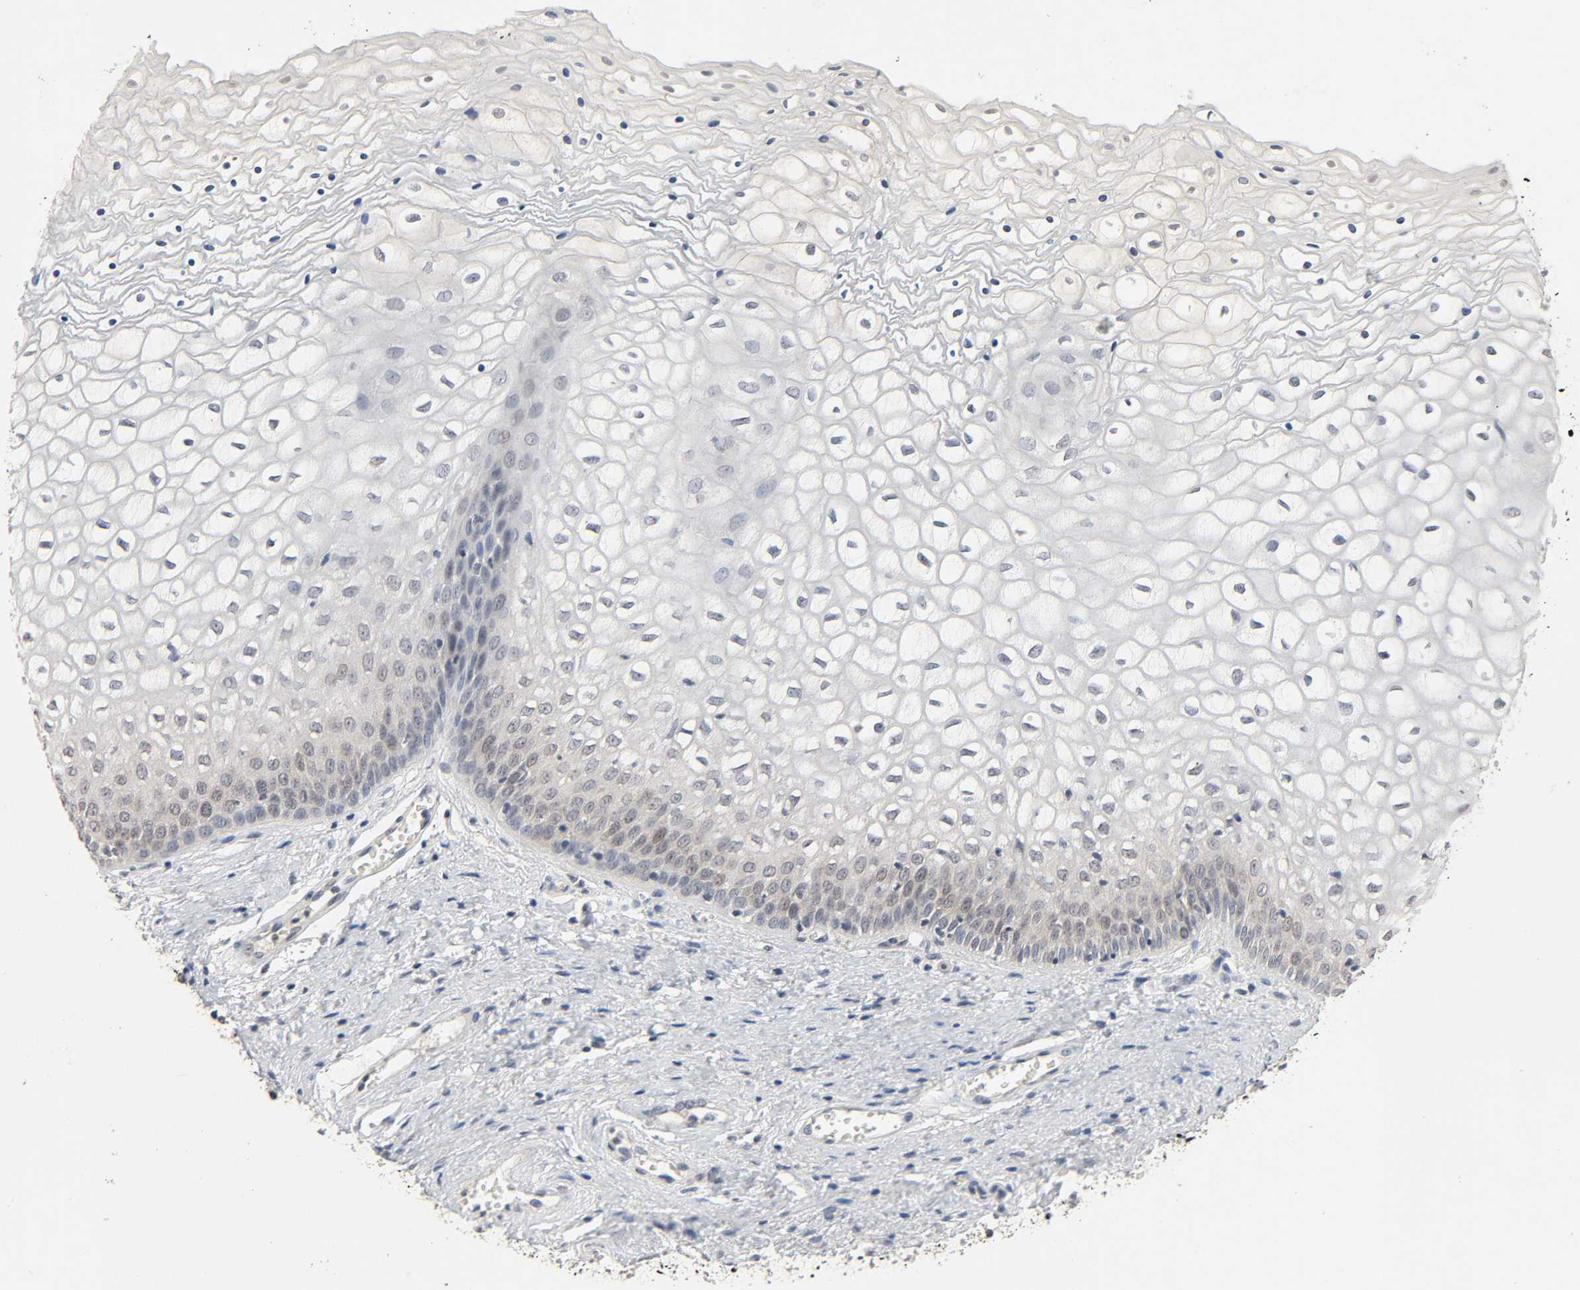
{"staining": {"intensity": "weak", "quantity": "<25%", "location": "cytoplasmic/membranous,nuclear"}, "tissue": "vagina", "cell_type": "Squamous epithelial cells", "image_type": "normal", "snomed": [{"axis": "morphology", "description": "Normal tissue, NOS"}, {"axis": "topography", "description": "Vagina"}], "caption": "A high-resolution photomicrograph shows IHC staining of normal vagina, which reveals no significant positivity in squamous epithelial cells.", "gene": "MAPKAPK5", "patient": {"sex": "female", "age": 34}}